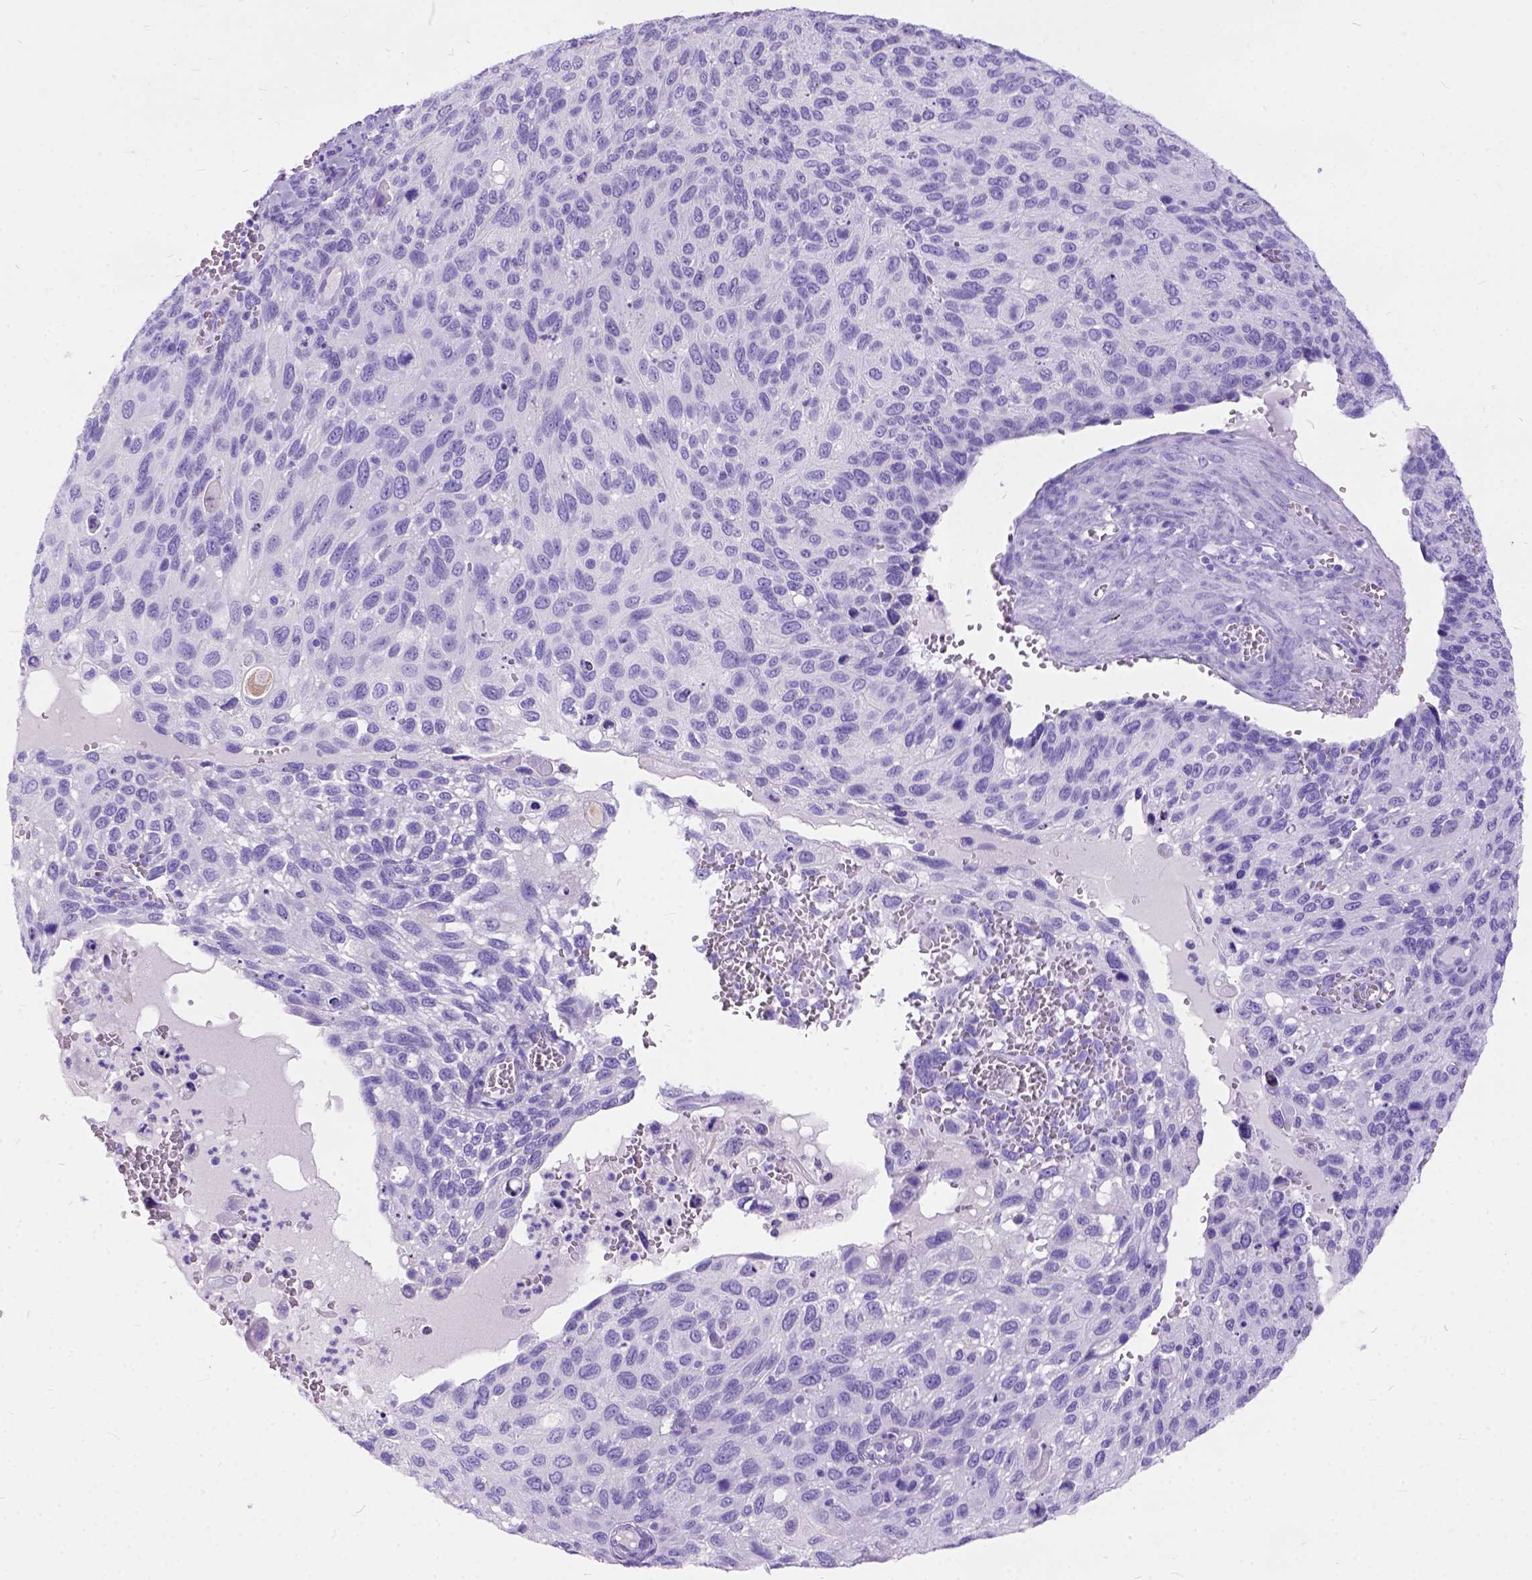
{"staining": {"intensity": "negative", "quantity": "none", "location": "none"}, "tissue": "cervical cancer", "cell_type": "Tumor cells", "image_type": "cancer", "snomed": [{"axis": "morphology", "description": "Squamous cell carcinoma, NOS"}, {"axis": "topography", "description": "Cervix"}], "caption": "IHC of human cervical cancer demonstrates no staining in tumor cells.", "gene": "C1QTNF3", "patient": {"sex": "female", "age": 70}}